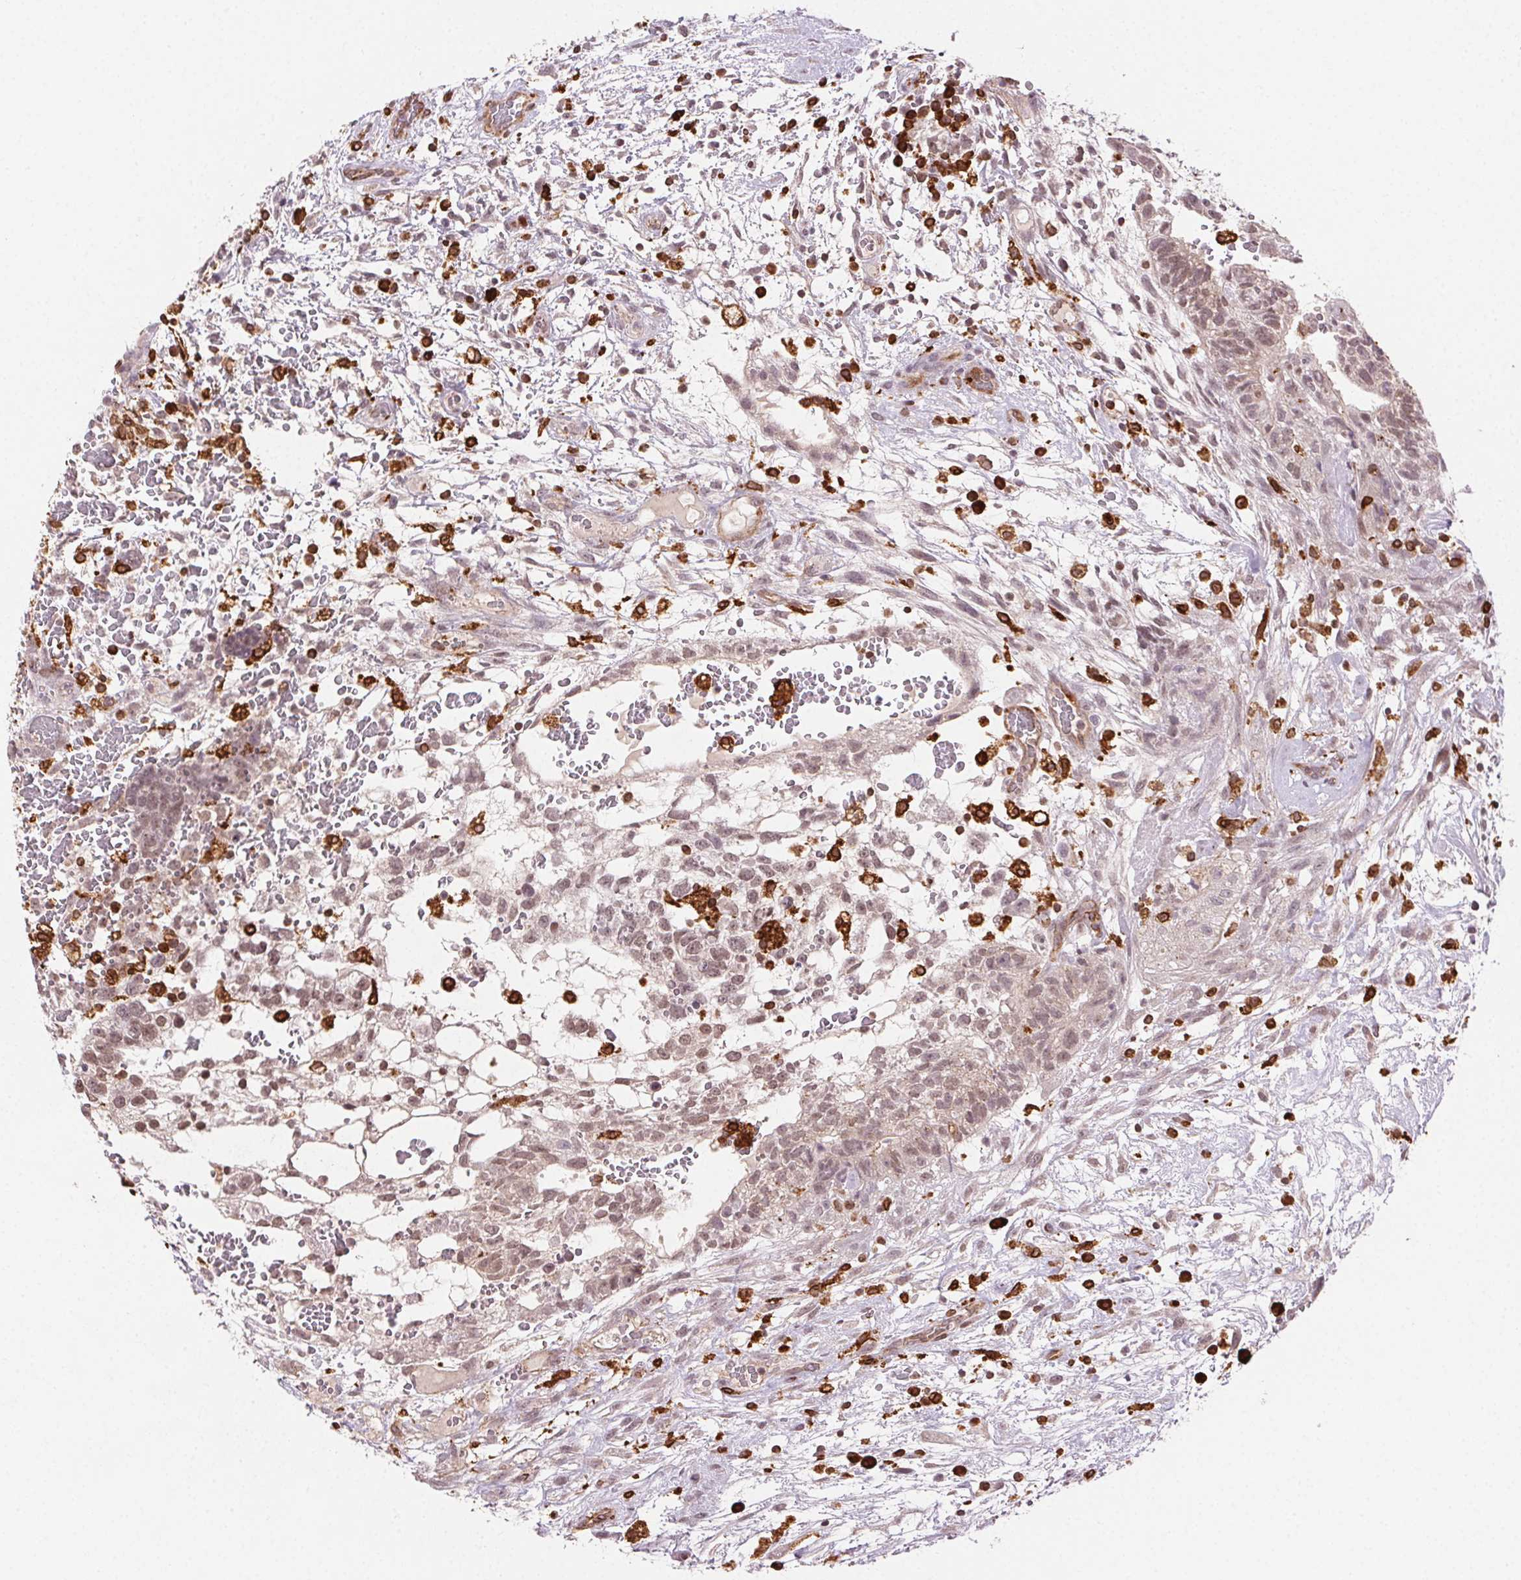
{"staining": {"intensity": "weak", "quantity": "25%-75%", "location": "nuclear"}, "tissue": "testis cancer", "cell_type": "Tumor cells", "image_type": "cancer", "snomed": [{"axis": "morphology", "description": "Normal tissue, NOS"}, {"axis": "morphology", "description": "Carcinoma, Embryonal, NOS"}, {"axis": "topography", "description": "Testis"}], "caption": "This is an image of immunohistochemistry staining of embryonal carcinoma (testis), which shows weak staining in the nuclear of tumor cells.", "gene": "RNASET2", "patient": {"sex": "male", "age": 32}}